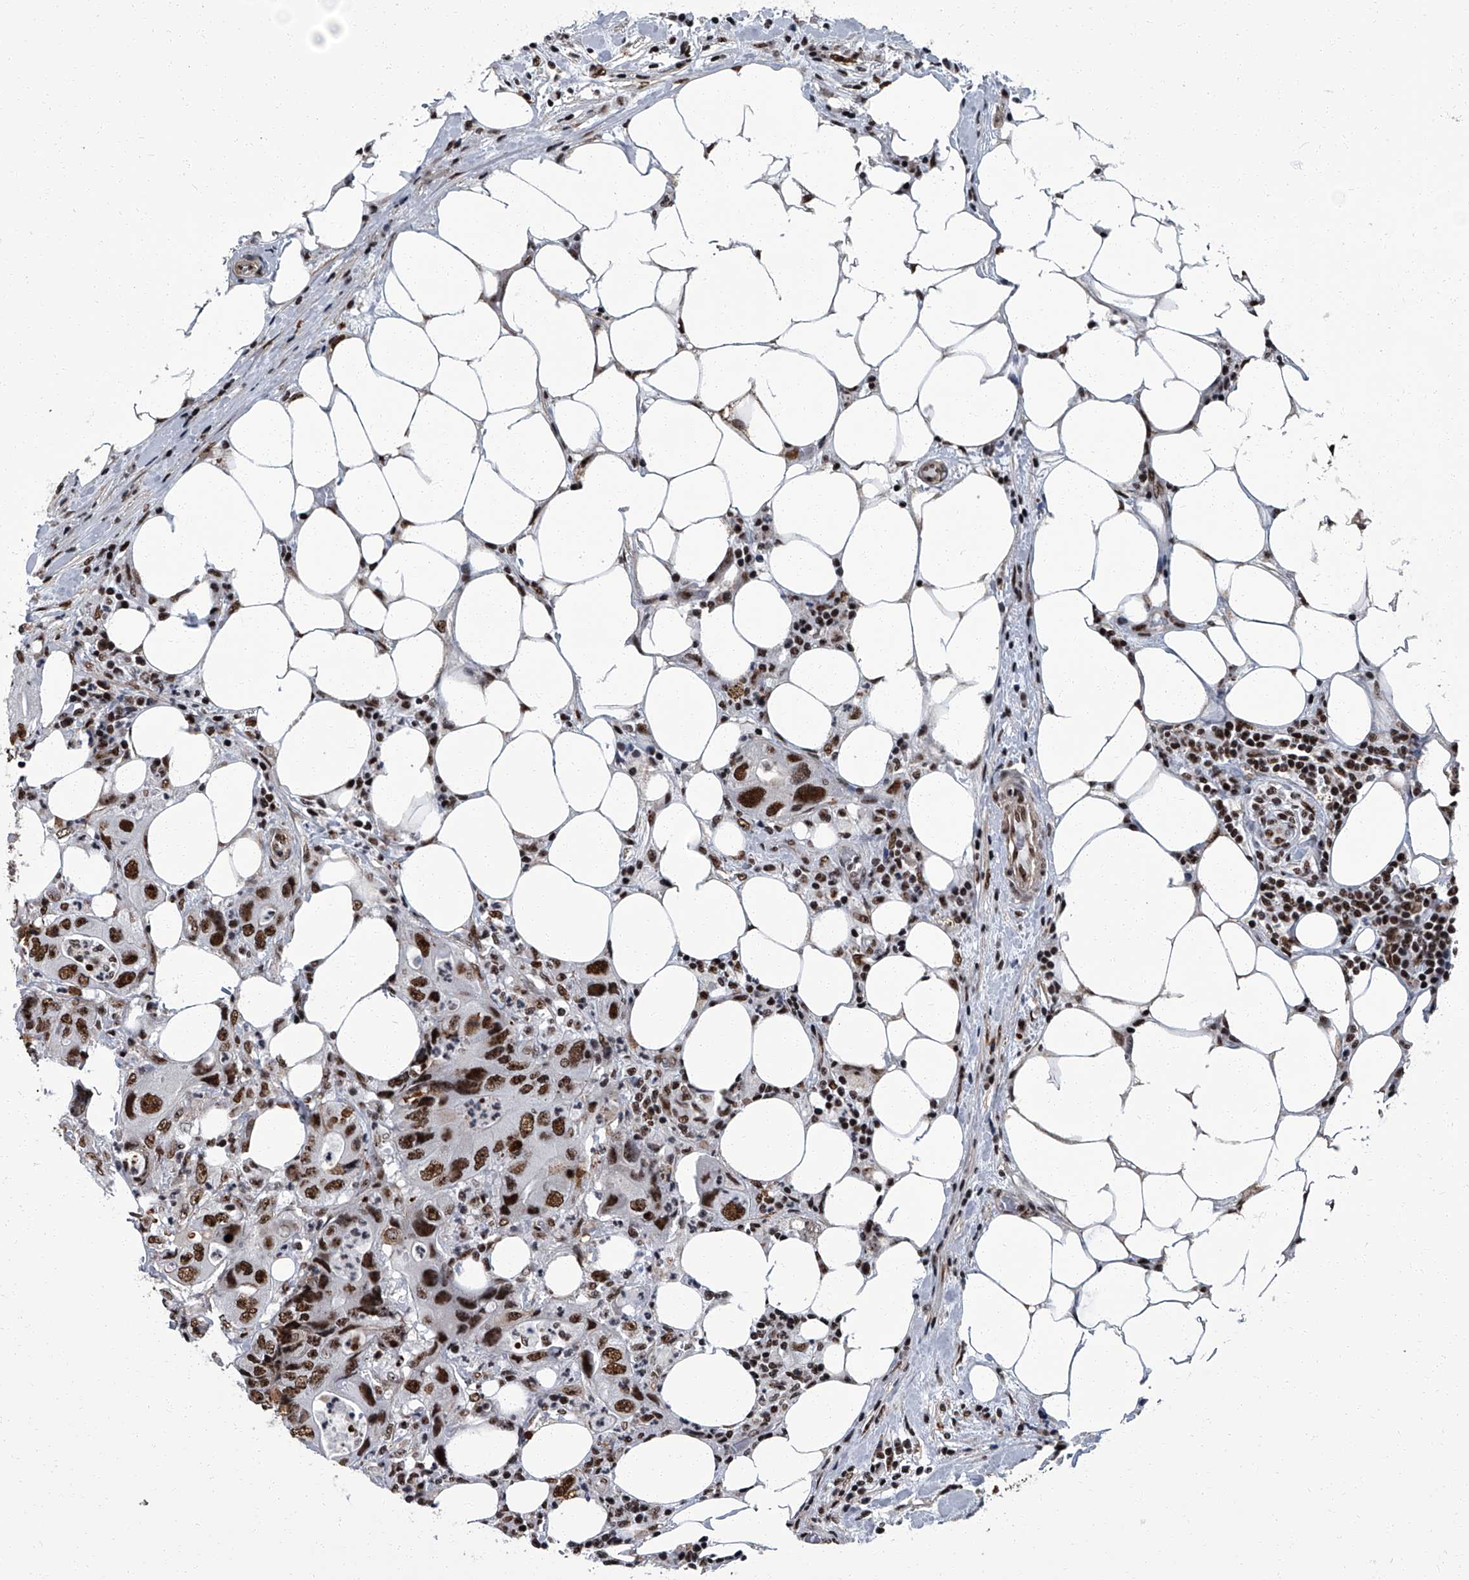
{"staining": {"intensity": "strong", "quantity": ">75%", "location": "nuclear"}, "tissue": "colorectal cancer", "cell_type": "Tumor cells", "image_type": "cancer", "snomed": [{"axis": "morphology", "description": "Adenocarcinoma, NOS"}, {"axis": "topography", "description": "Colon"}], "caption": "Colorectal cancer stained with a brown dye displays strong nuclear positive expression in about >75% of tumor cells.", "gene": "ZNF518B", "patient": {"sex": "male", "age": 71}}